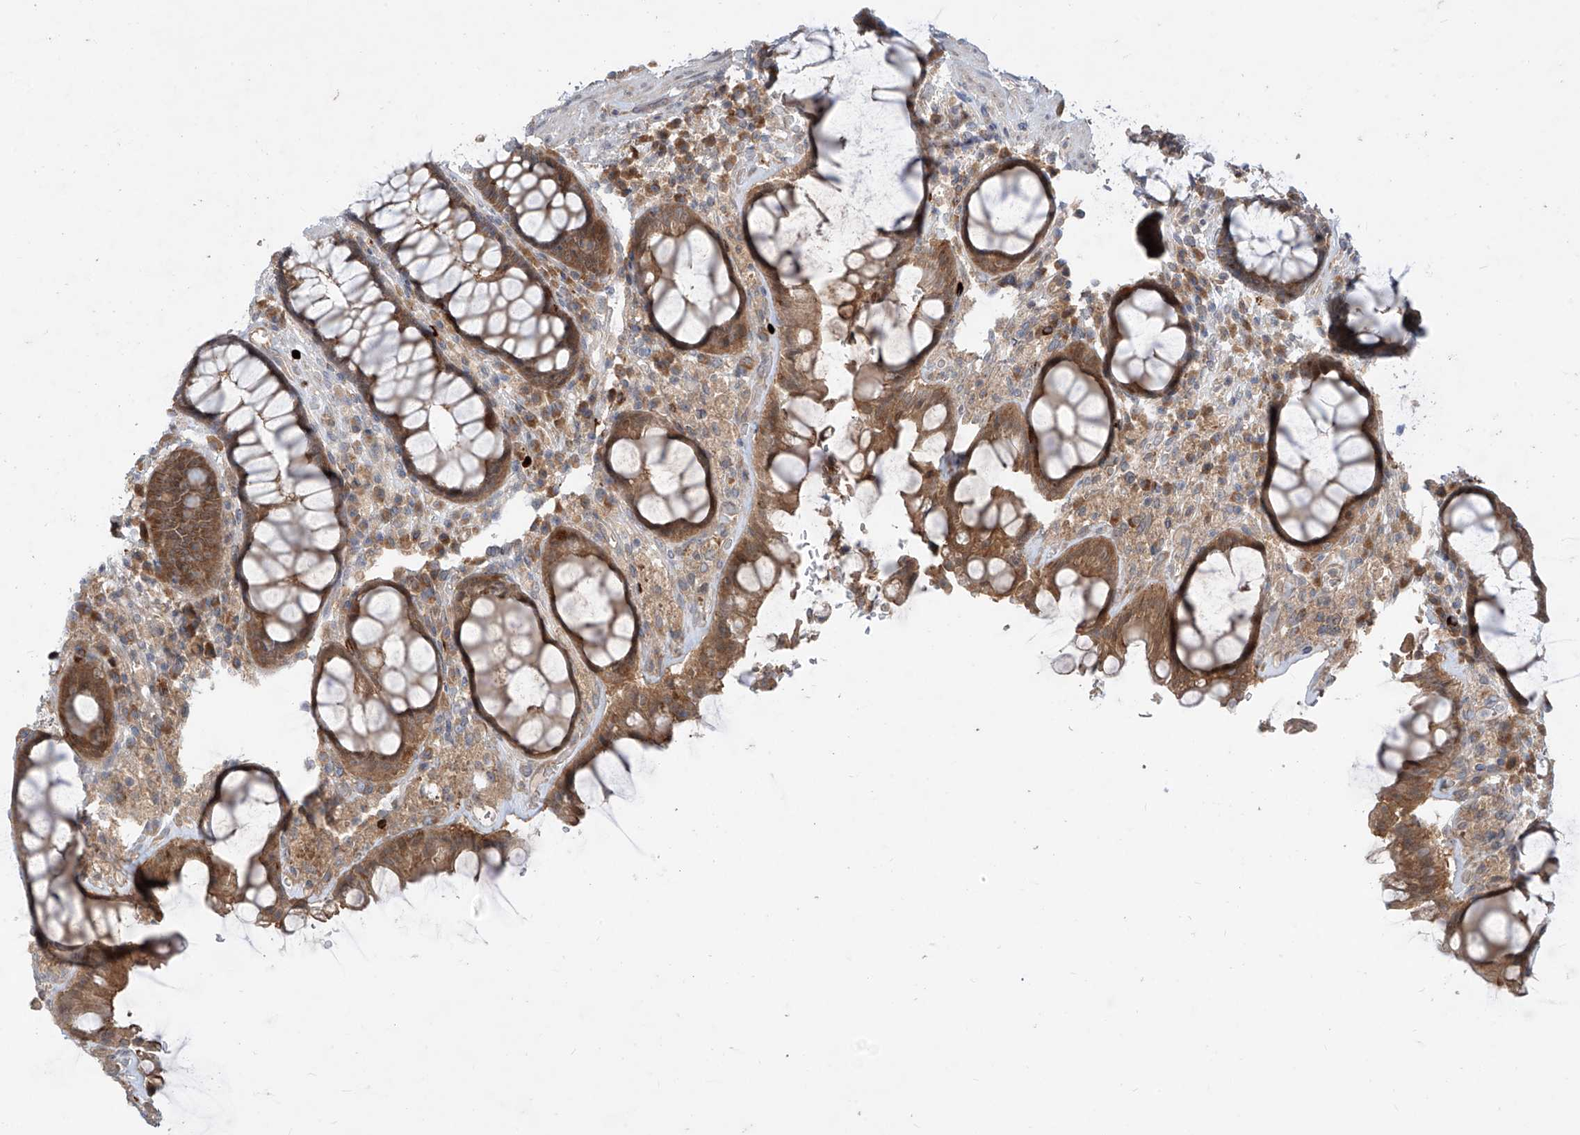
{"staining": {"intensity": "moderate", "quantity": ">75%", "location": "cytoplasmic/membranous"}, "tissue": "rectum", "cell_type": "Glandular cells", "image_type": "normal", "snomed": [{"axis": "morphology", "description": "Normal tissue, NOS"}, {"axis": "topography", "description": "Rectum"}], "caption": "The micrograph demonstrates staining of unremarkable rectum, revealing moderate cytoplasmic/membranous protein staining (brown color) within glandular cells.", "gene": "MTUS2", "patient": {"sex": "male", "age": 64}}